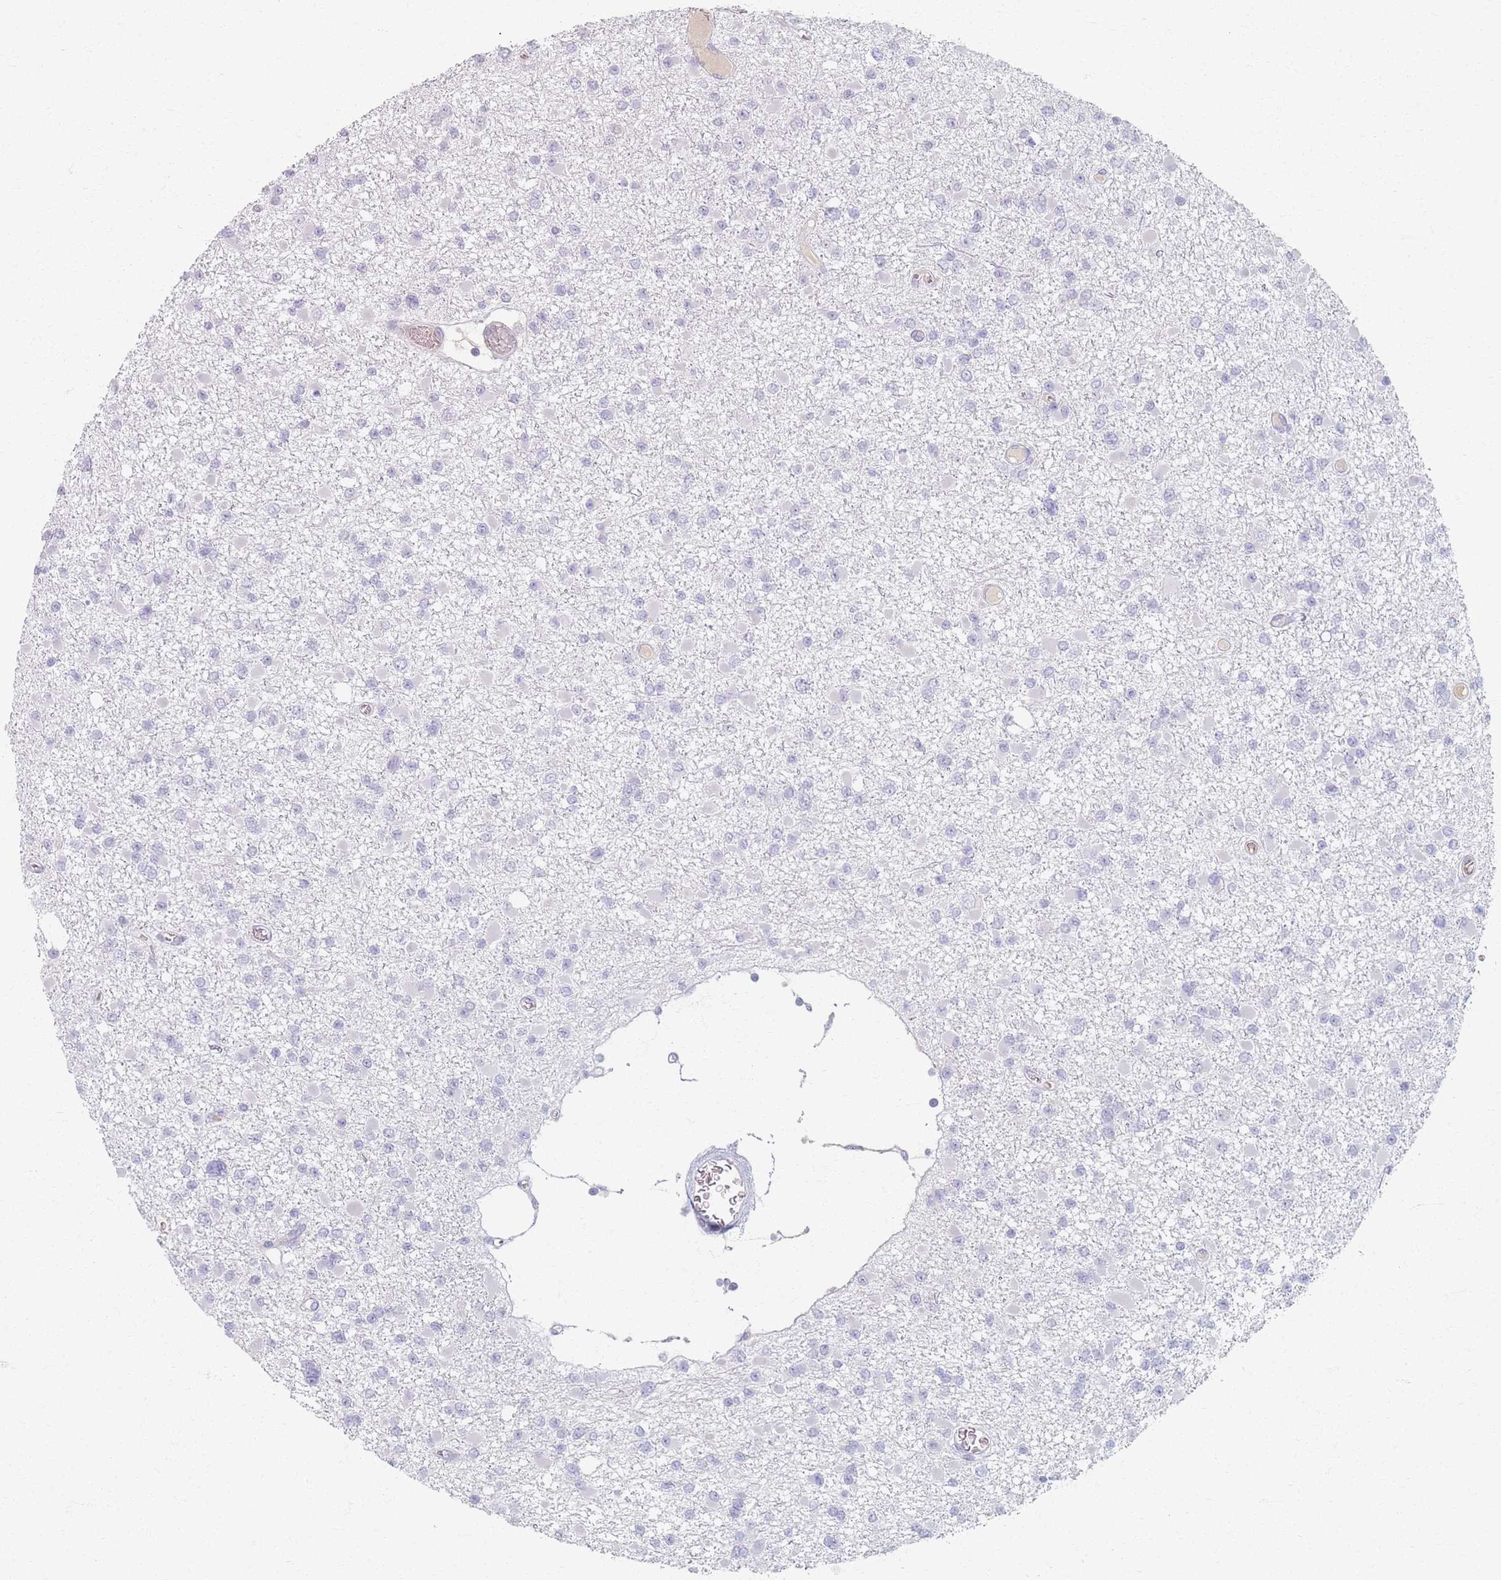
{"staining": {"intensity": "negative", "quantity": "none", "location": "none"}, "tissue": "glioma", "cell_type": "Tumor cells", "image_type": "cancer", "snomed": [{"axis": "morphology", "description": "Glioma, malignant, Low grade"}, {"axis": "topography", "description": "Brain"}], "caption": "Human malignant glioma (low-grade) stained for a protein using immunohistochemistry shows no positivity in tumor cells.", "gene": "PIGM", "patient": {"sex": "female", "age": 22}}